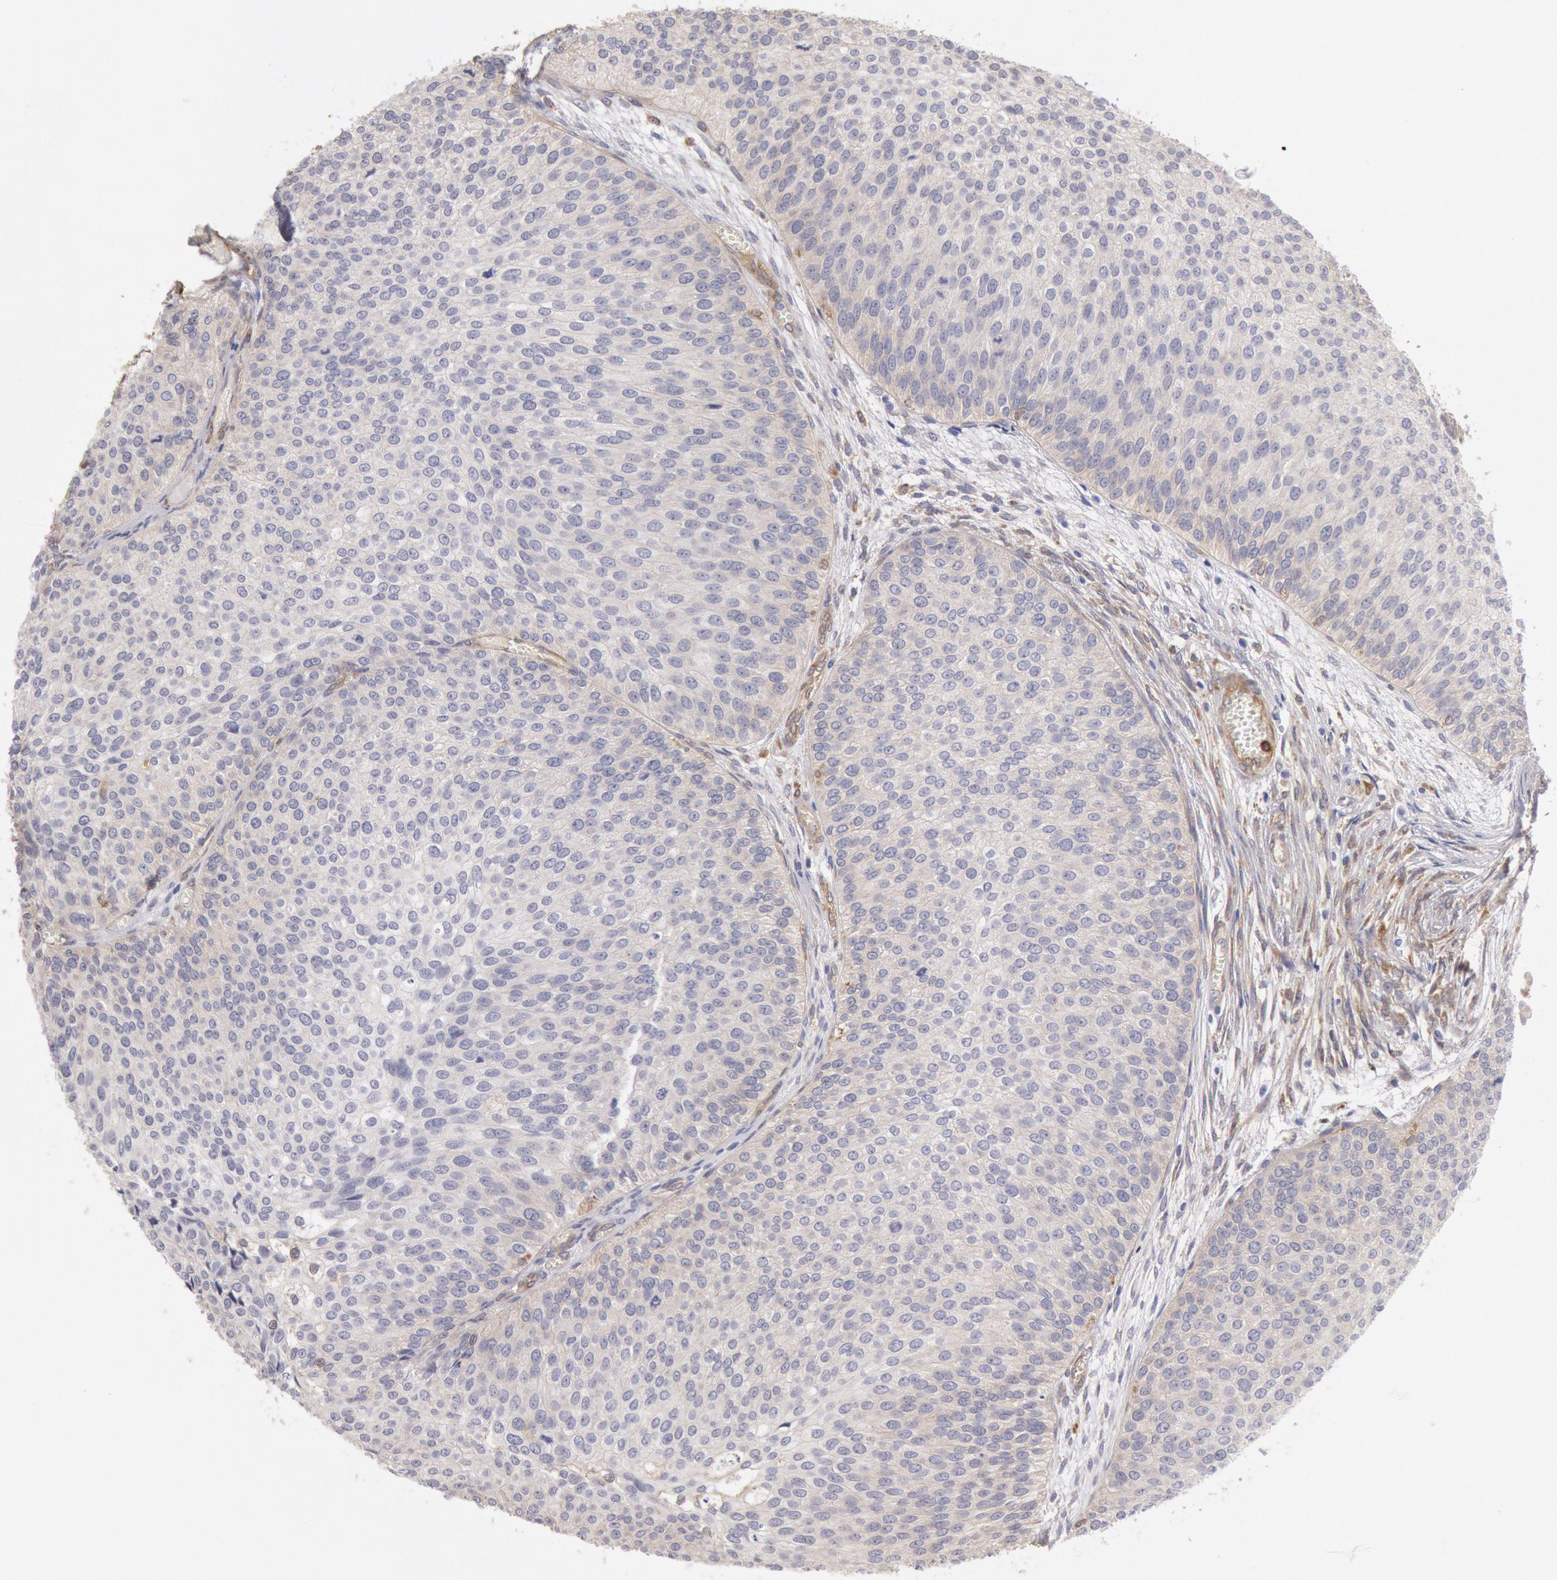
{"staining": {"intensity": "weak", "quantity": ">75%", "location": "cytoplasmic/membranous"}, "tissue": "urothelial cancer", "cell_type": "Tumor cells", "image_type": "cancer", "snomed": [{"axis": "morphology", "description": "Urothelial carcinoma, Low grade"}, {"axis": "topography", "description": "Urinary bladder"}], "caption": "Tumor cells show weak cytoplasmic/membranous positivity in about >75% of cells in urothelial cancer. (Brightfield microscopy of DAB IHC at high magnification).", "gene": "CCDC50", "patient": {"sex": "male", "age": 84}}